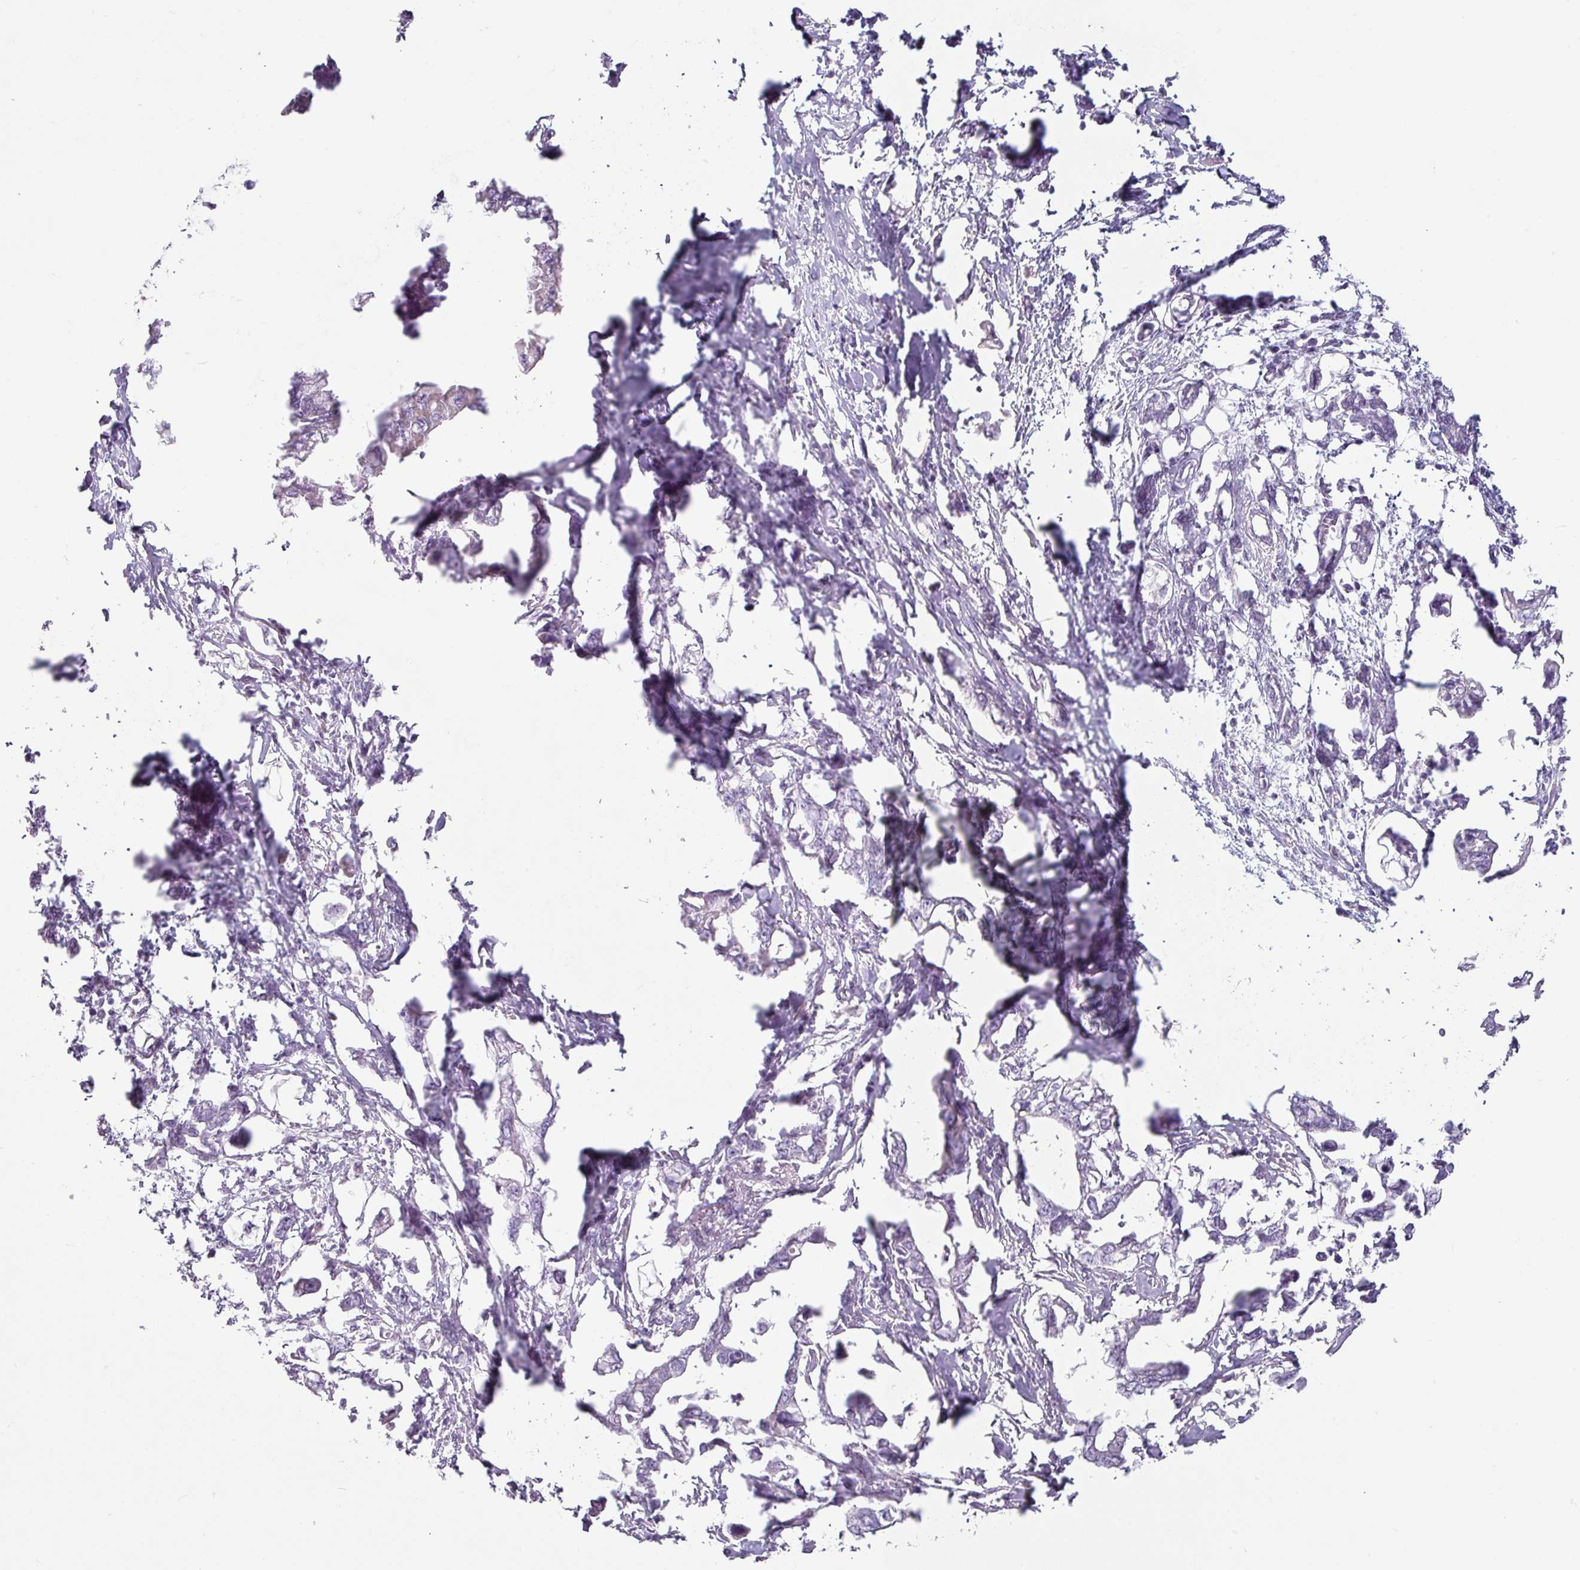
{"staining": {"intensity": "negative", "quantity": "none", "location": "none"}, "tissue": "pancreatic cancer", "cell_type": "Tumor cells", "image_type": "cancer", "snomed": [{"axis": "morphology", "description": "Adenocarcinoma, NOS"}, {"axis": "topography", "description": "Pancreas"}], "caption": "Immunohistochemical staining of adenocarcinoma (pancreatic) displays no significant positivity in tumor cells. (DAB IHC, high magnification).", "gene": "CLCA1", "patient": {"sex": "male", "age": 61}}